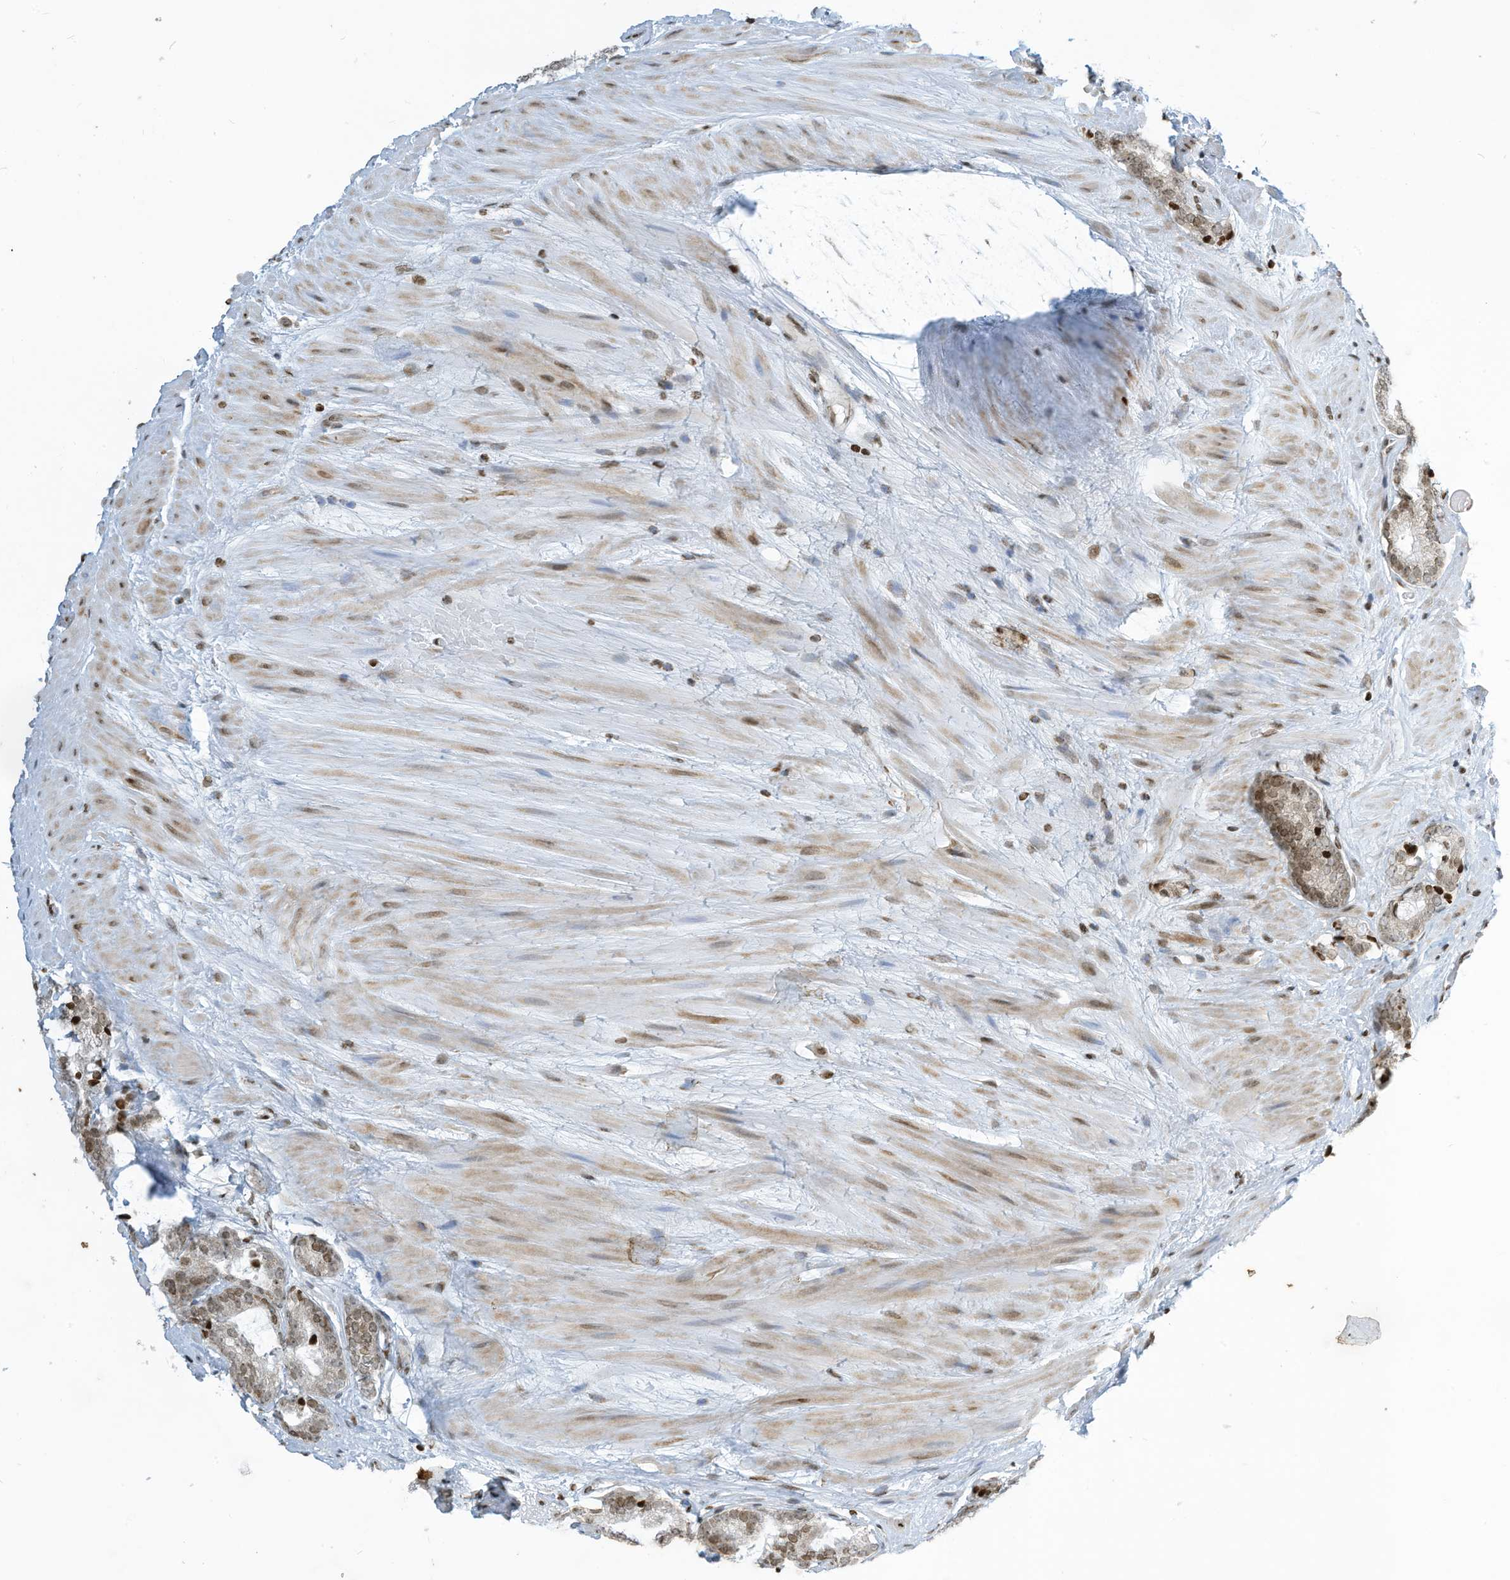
{"staining": {"intensity": "weak", "quantity": "25%-75%", "location": "nuclear"}, "tissue": "prostate cancer", "cell_type": "Tumor cells", "image_type": "cancer", "snomed": [{"axis": "morphology", "description": "Adenocarcinoma, High grade"}, {"axis": "topography", "description": "Prostate"}], "caption": "This is a photomicrograph of immunohistochemistry (IHC) staining of high-grade adenocarcinoma (prostate), which shows weak positivity in the nuclear of tumor cells.", "gene": "ADI1", "patient": {"sex": "male", "age": 63}}